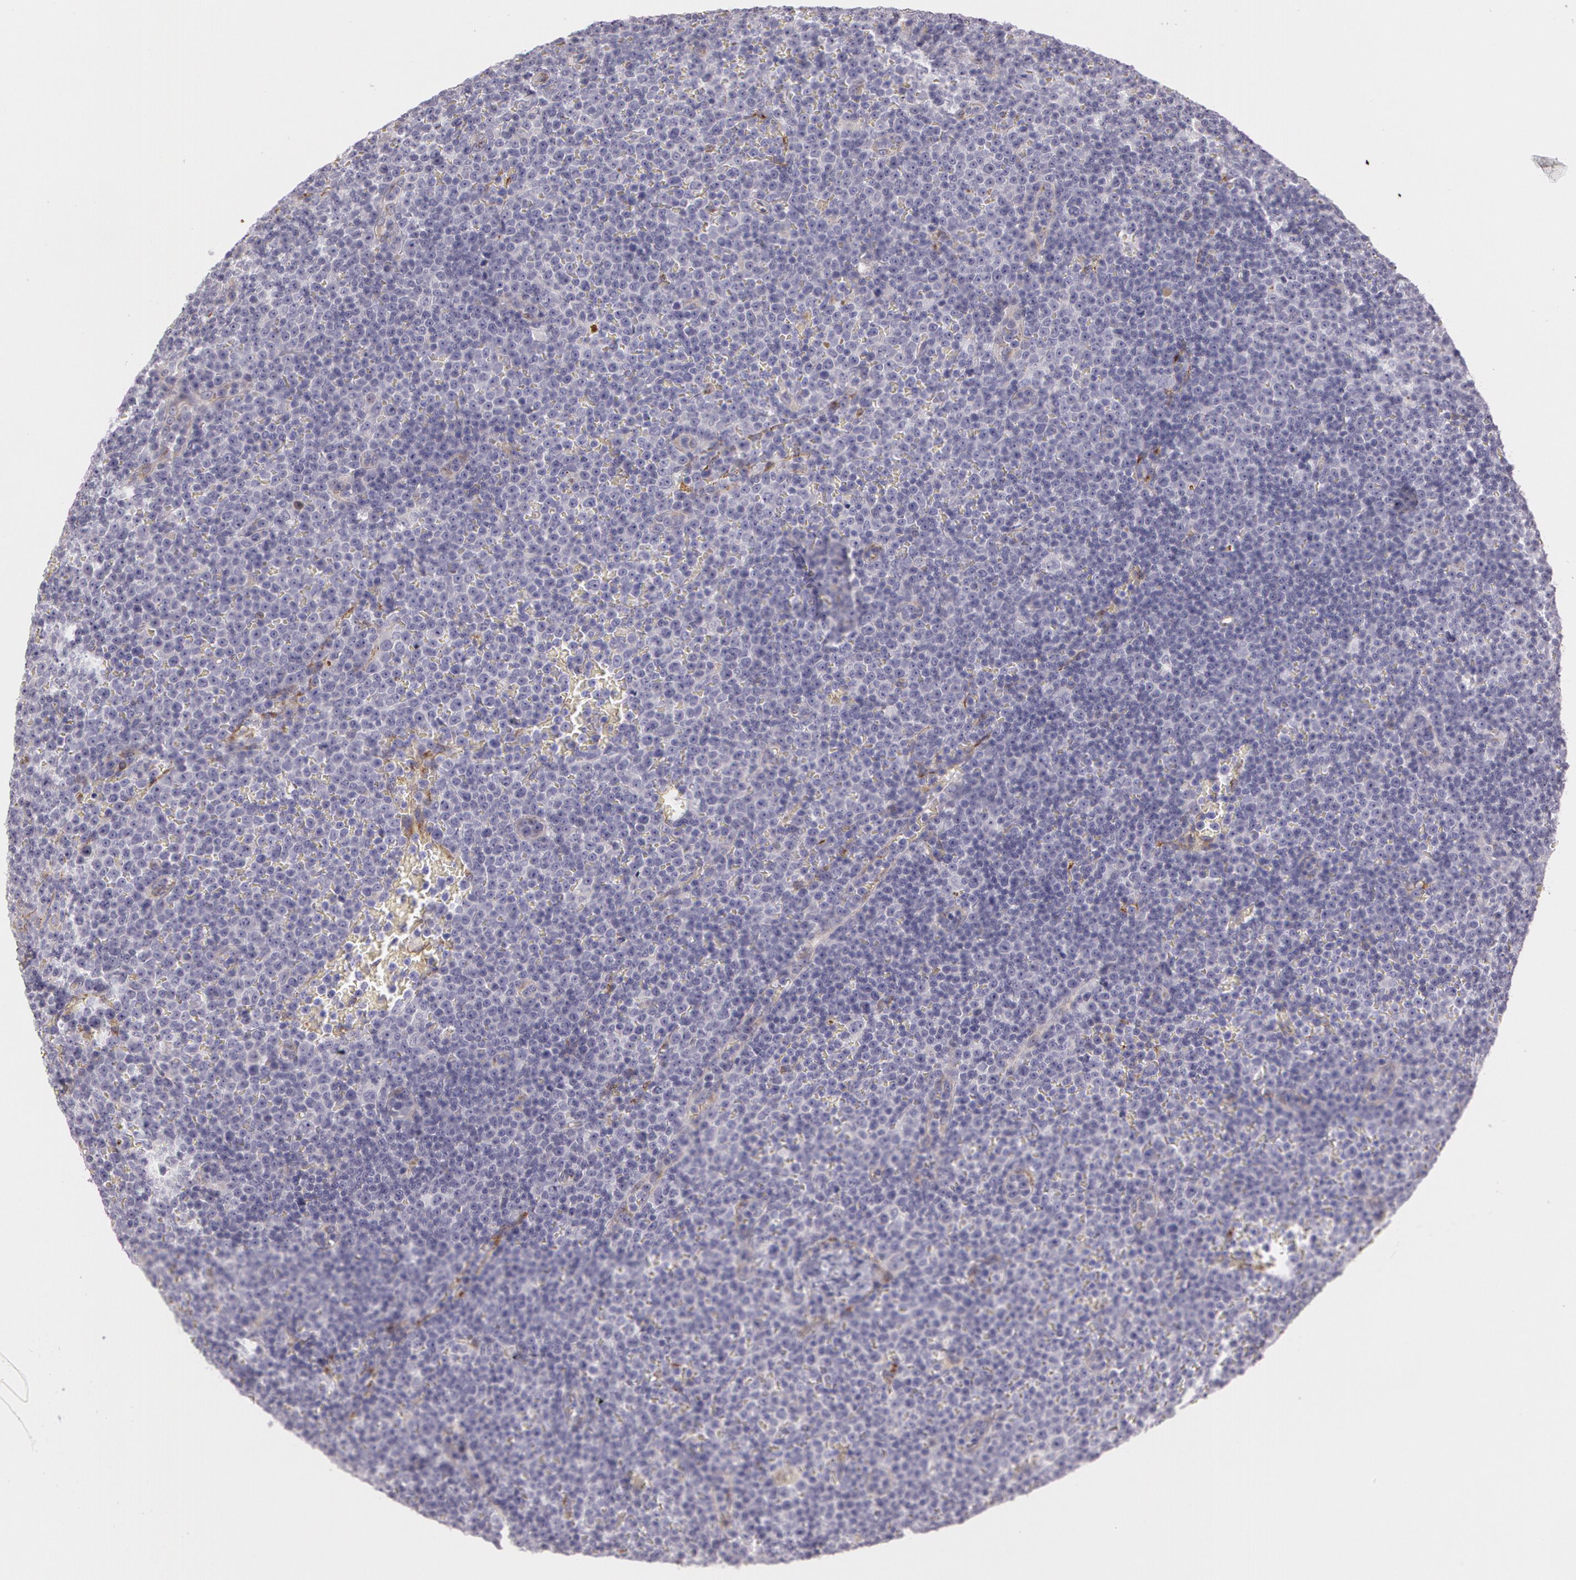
{"staining": {"intensity": "negative", "quantity": "none", "location": "none"}, "tissue": "lymphoma", "cell_type": "Tumor cells", "image_type": "cancer", "snomed": [{"axis": "morphology", "description": "Malignant lymphoma, non-Hodgkin's type, Low grade"}, {"axis": "topography", "description": "Lymph node"}], "caption": "Tumor cells are negative for protein expression in human malignant lymphoma, non-Hodgkin's type (low-grade).", "gene": "APP", "patient": {"sex": "male", "age": 50}}